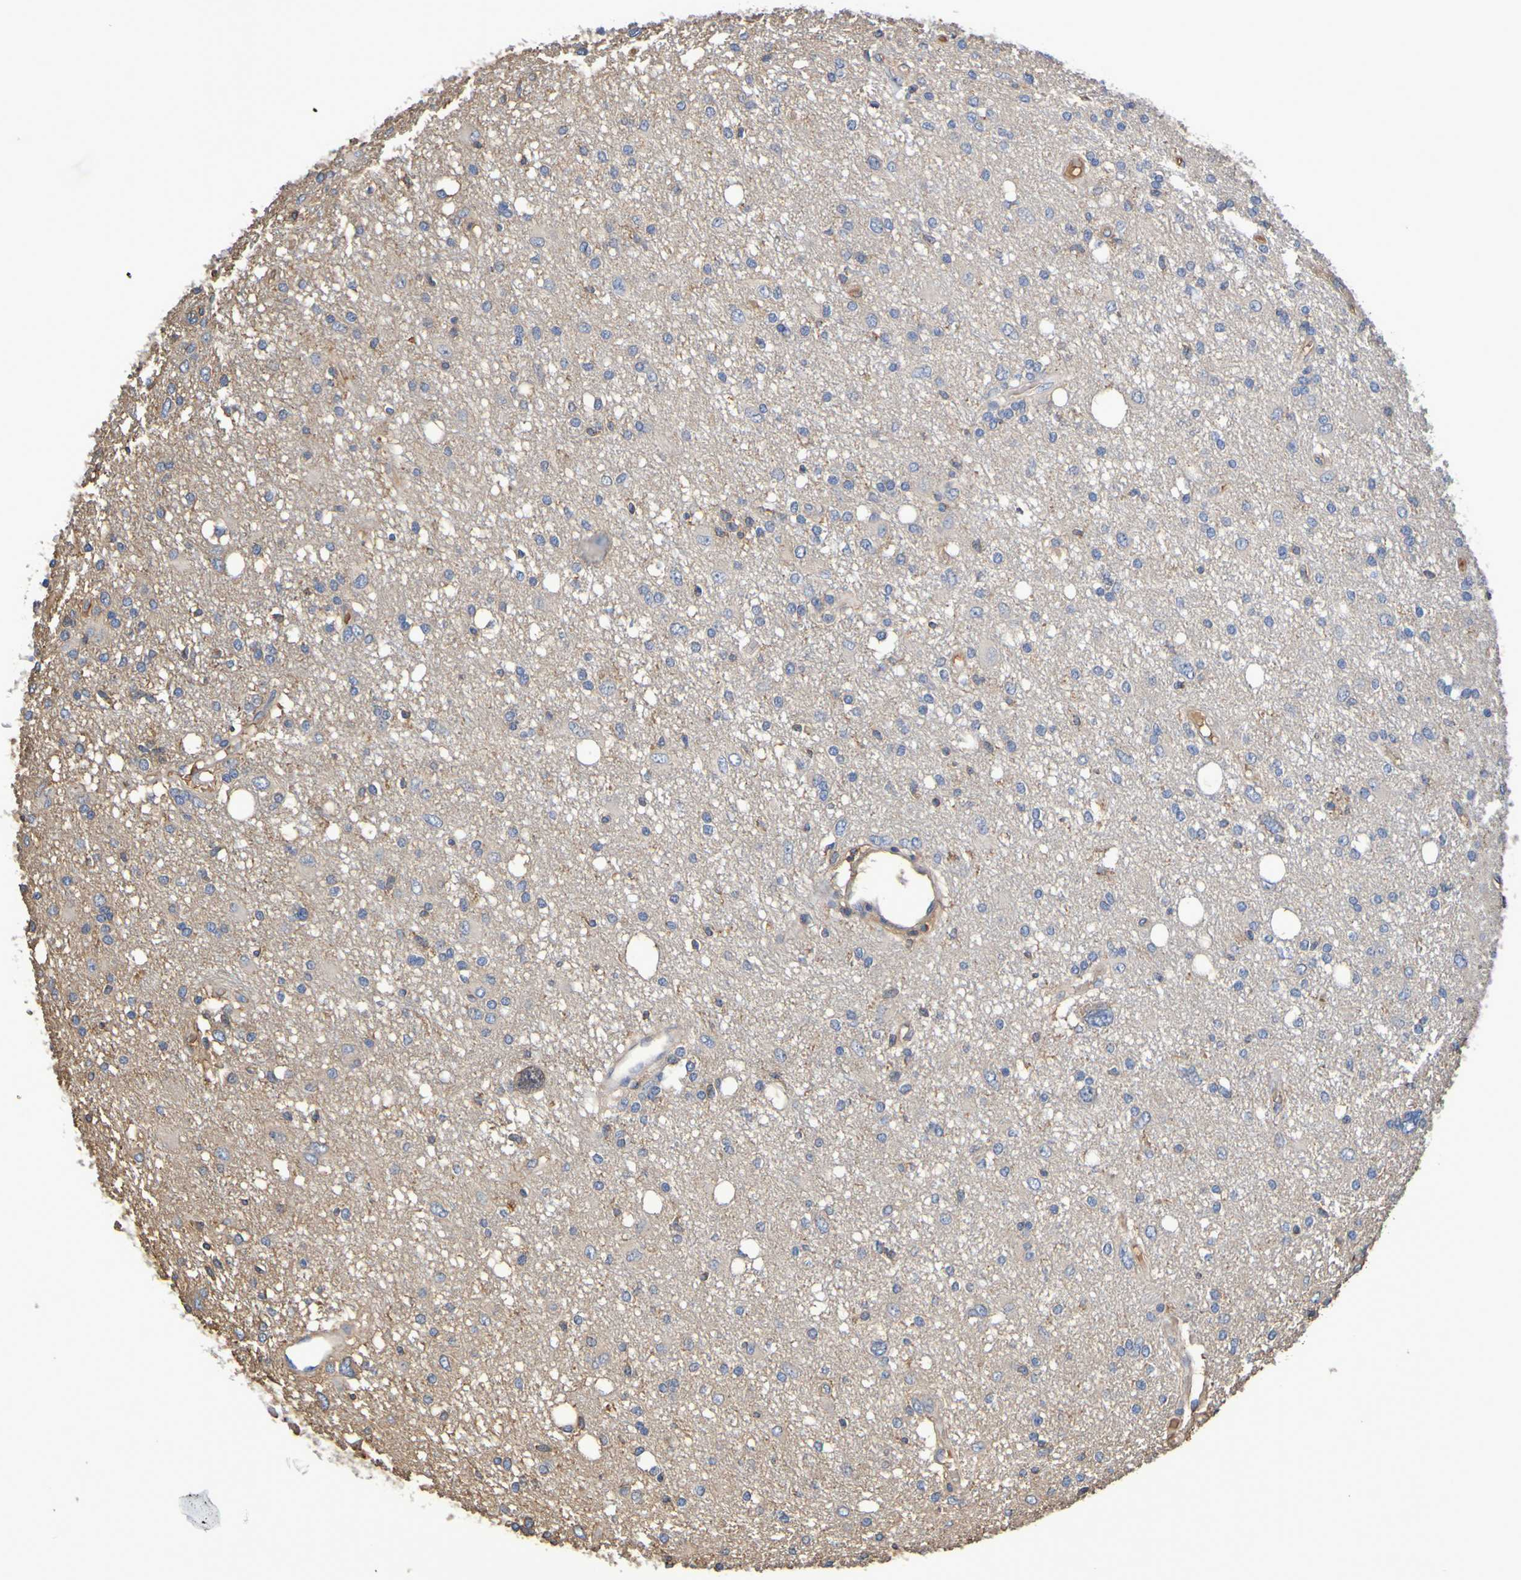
{"staining": {"intensity": "negative", "quantity": "none", "location": "none"}, "tissue": "glioma", "cell_type": "Tumor cells", "image_type": "cancer", "snomed": [{"axis": "morphology", "description": "Glioma, malignant, High grade"}, {"axis": "topography", "description": "Brain"}], "caption": "This is an immunohistochemistry (IHC) histopathology image of glioma. There is no positivity in tumor cells.", "gene": "GAB3", "patient": {"sex": "female", "age": 59}}